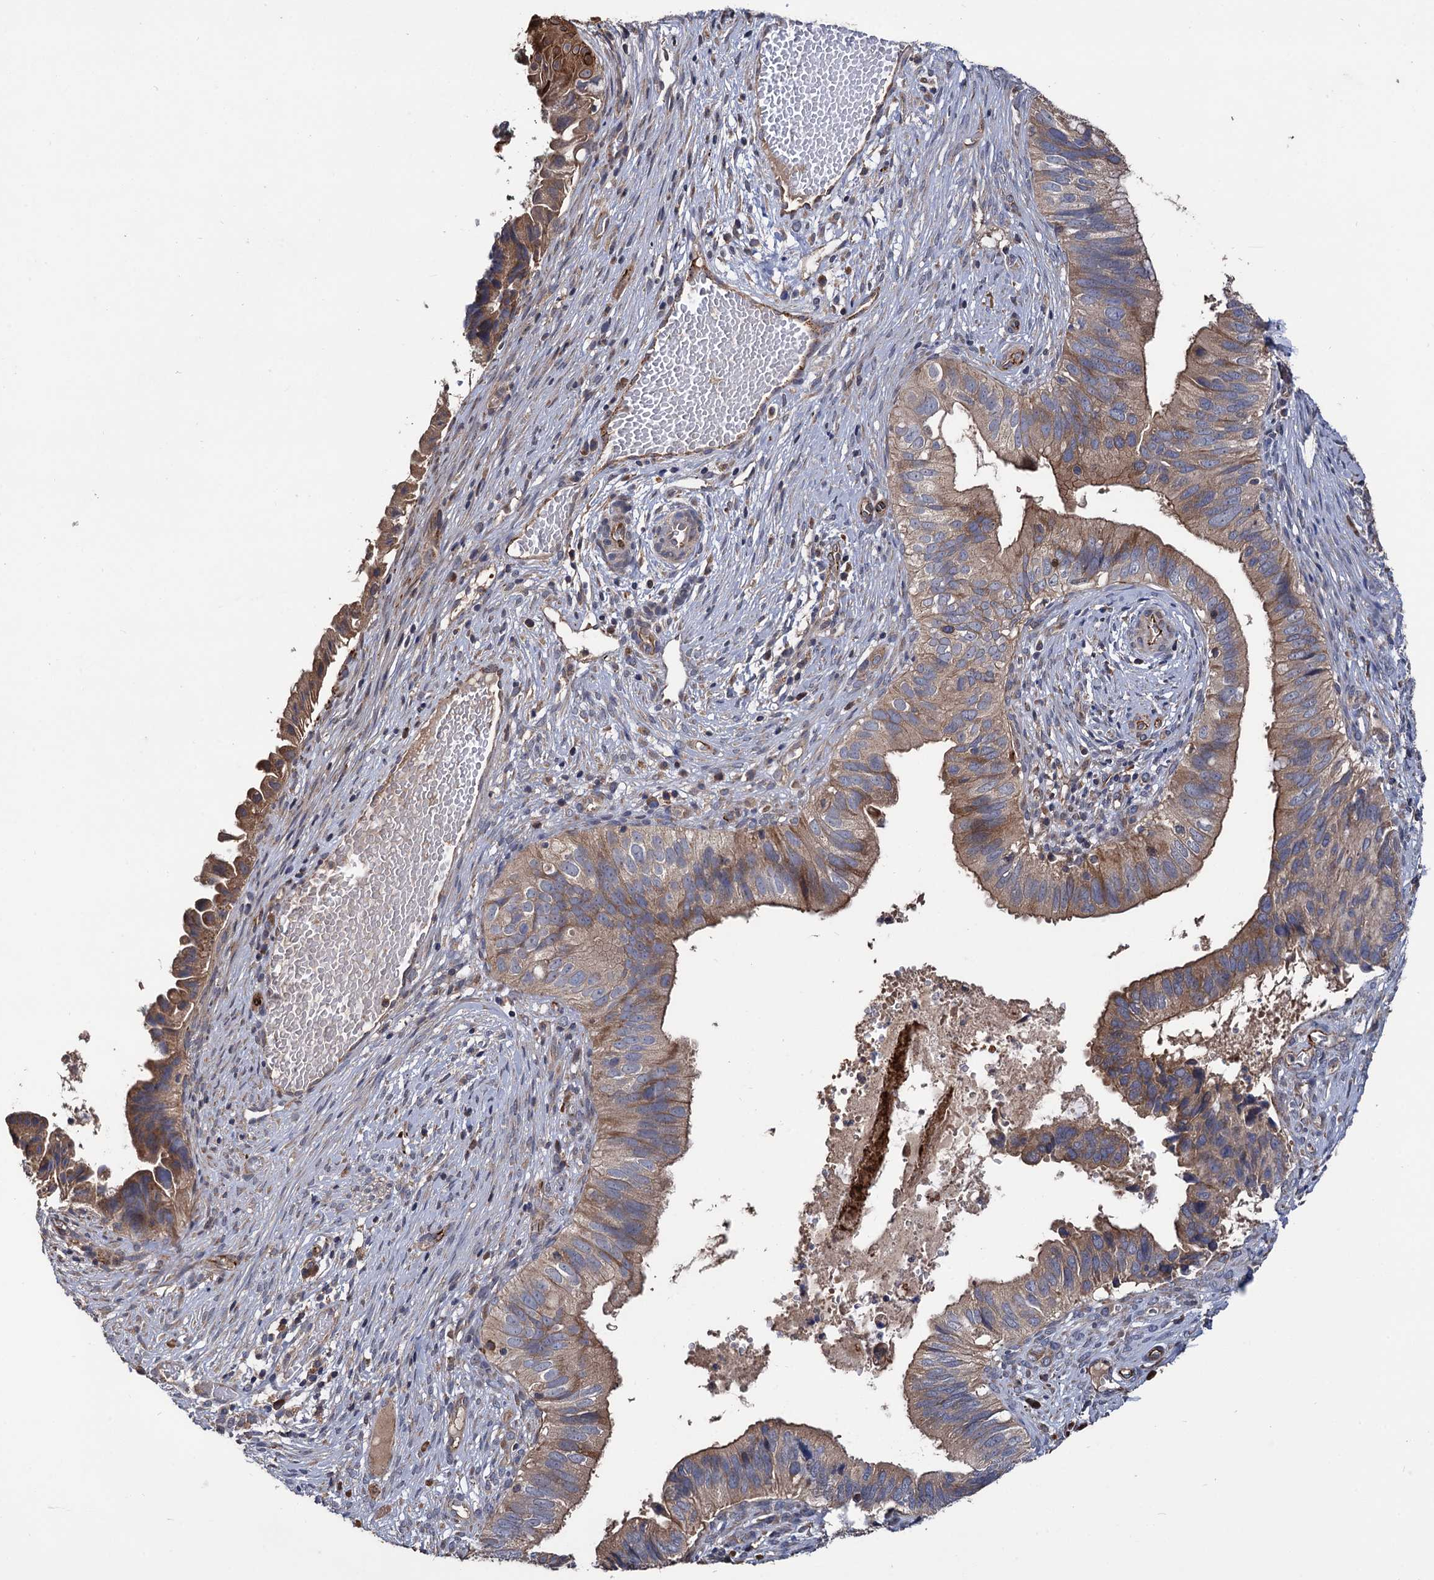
{"staining": {"intensity": "moderate", "quantity": ">75%", "location": "cytoplasmic/membranous"}, "tissue": "cervical cancer", "cell_type": "Tumor cells", "image_type": "cancer", "snomed": [{"axis": "morphology", "description": "Adenocarcinoma, NOS"}, {"axis": "topography", "description": "Cervix"}], "caption": "This is a histology image of immunohistochemistry (IHC) staining of adenocarcinoma (cervical), which shows moderate staining in the cytoplasmic/membranous of tumor cells.", "gene": "RASSF1", "patient": {"sex": "female", "age": 42}}